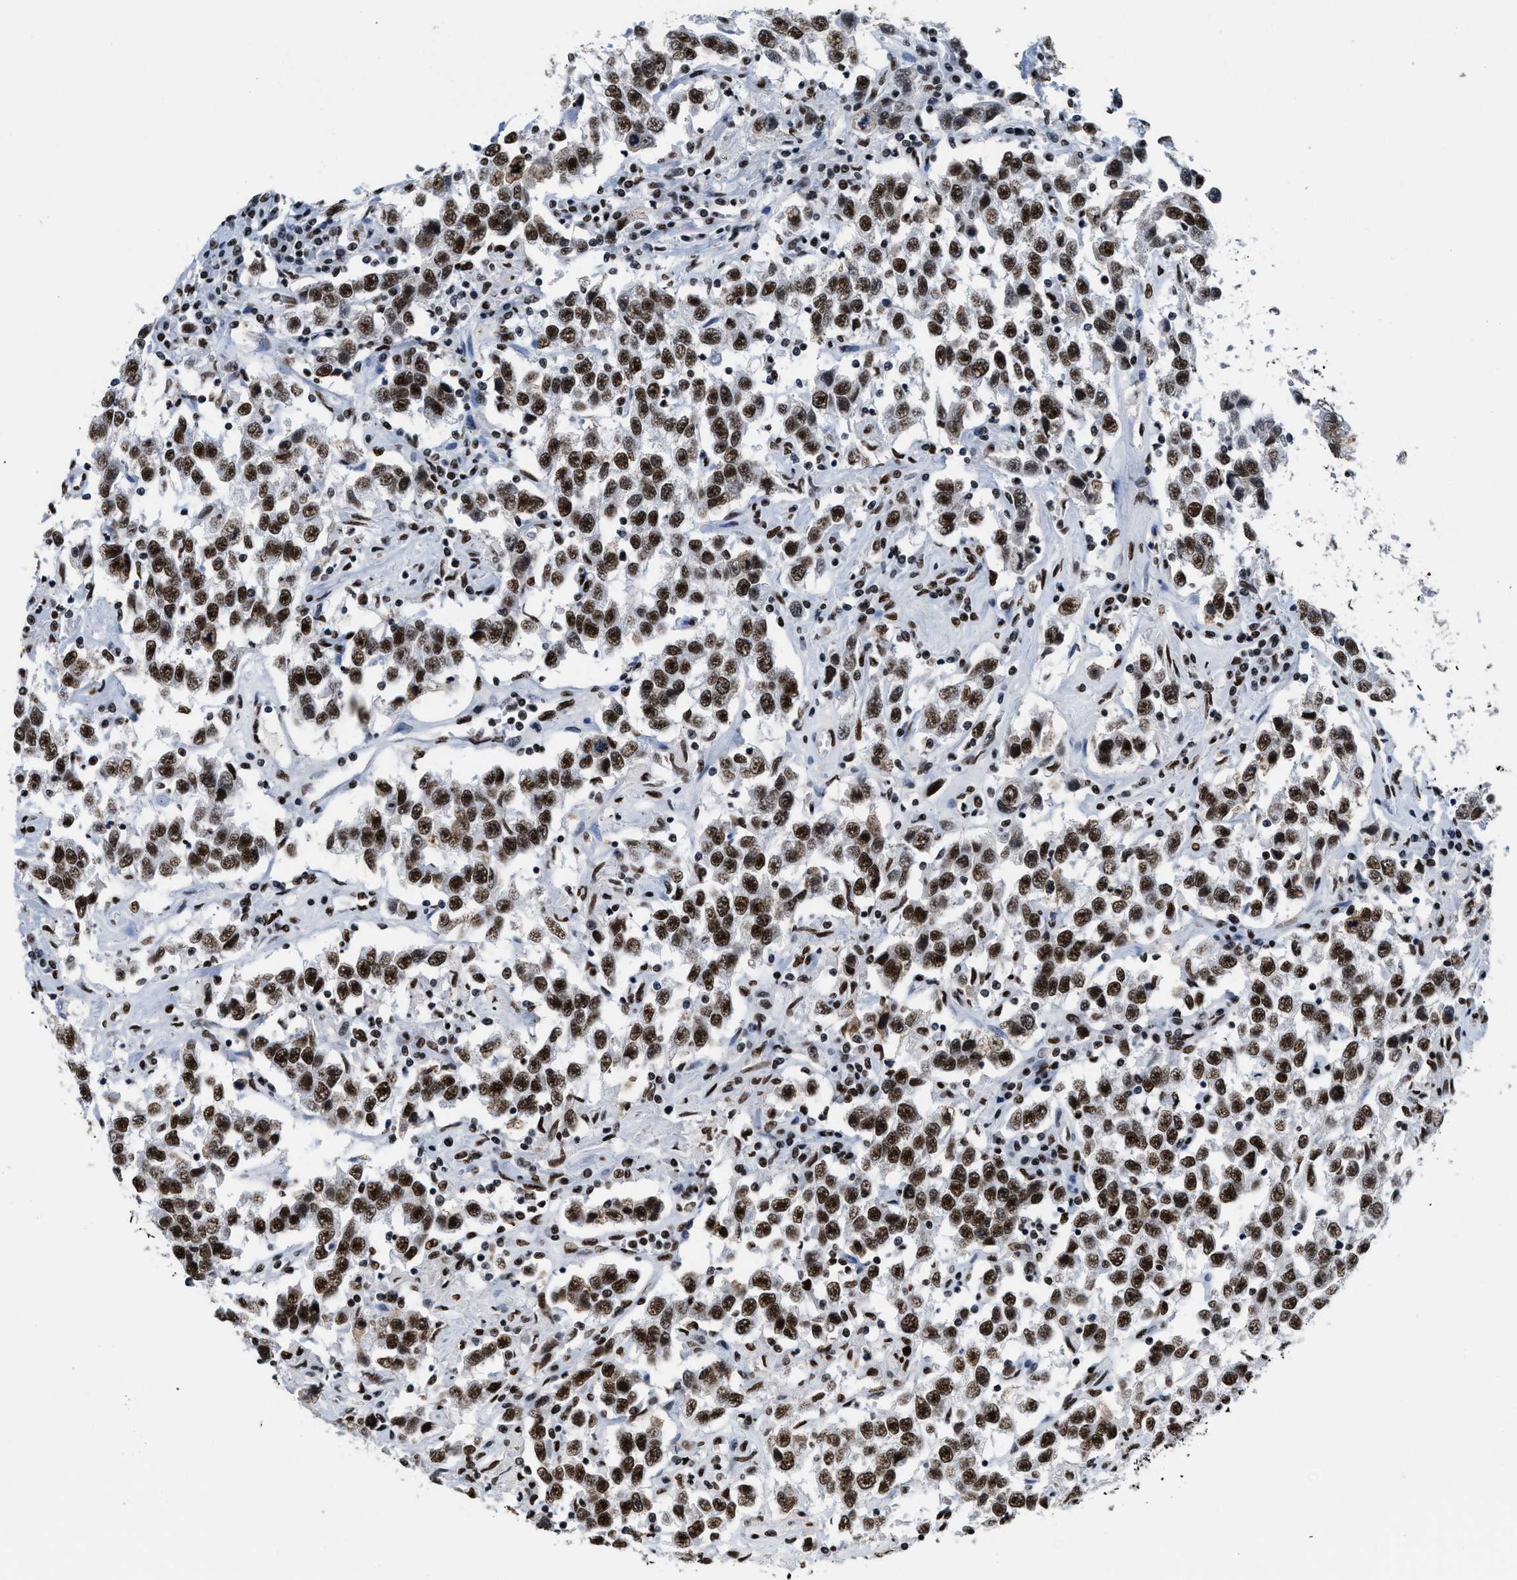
{"staining": {"intensity": "strong", "quantity": ">75%", "location": "nuclear"}, "tissue": "testis cancer", "cell_type": "Tumor cells", "image_type": "cancer", "snomed": [{"axis": "morphology", "description": "Seminoma, NOS"}, {"axis": "topography", "description": "Testis"}], "caption": "Protein staining of testis seminoma tissue reveals strong nuclear expression in approximately >75% of tumor cells.", "gene": "SMARCC2", "patient": {"sex": "male", "age": 41}}